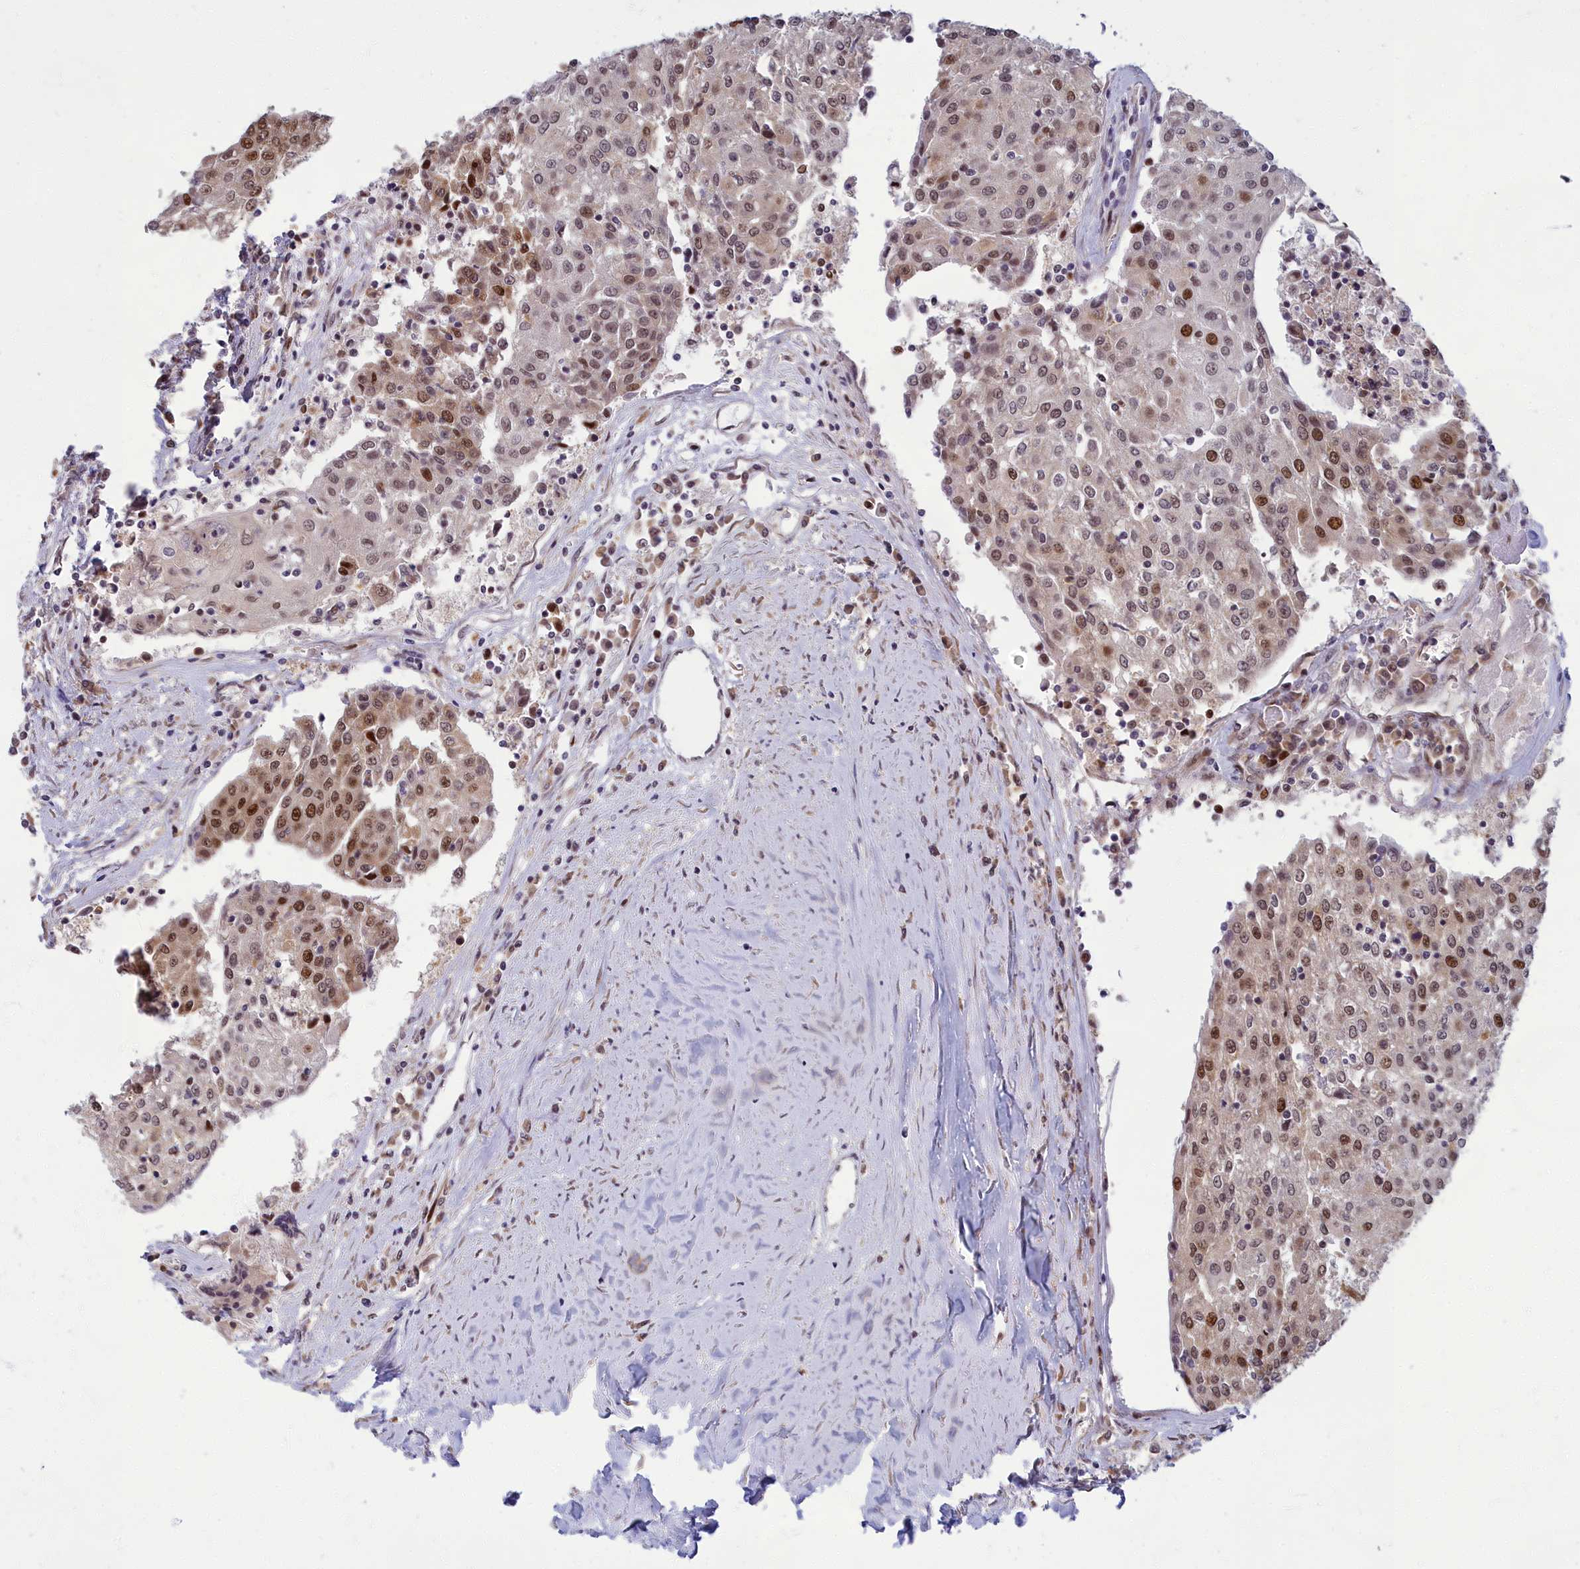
{"staining": {"intensity": "moderate", "quantity": ">75%", "location": "nuclear"}, "tissue": "urothelial cancer", "cell_type": "Tumor cells", "image_type": "cancer", "snomed": [{"axis": "morphology", "description": "Urothelial carcinoma, High grade"}, {"axis": "topography", "description": "Urinary bladder"}], "caption": "IHC photomicrograph of human high-grade urothelial carcinoma stained for a protein (brown), which exhibits medium levels of moderate nuclear staining in approximately >75% of tumor cells.", "gene": "EARS2", "patient": {"sex": "female", "age": 85}}